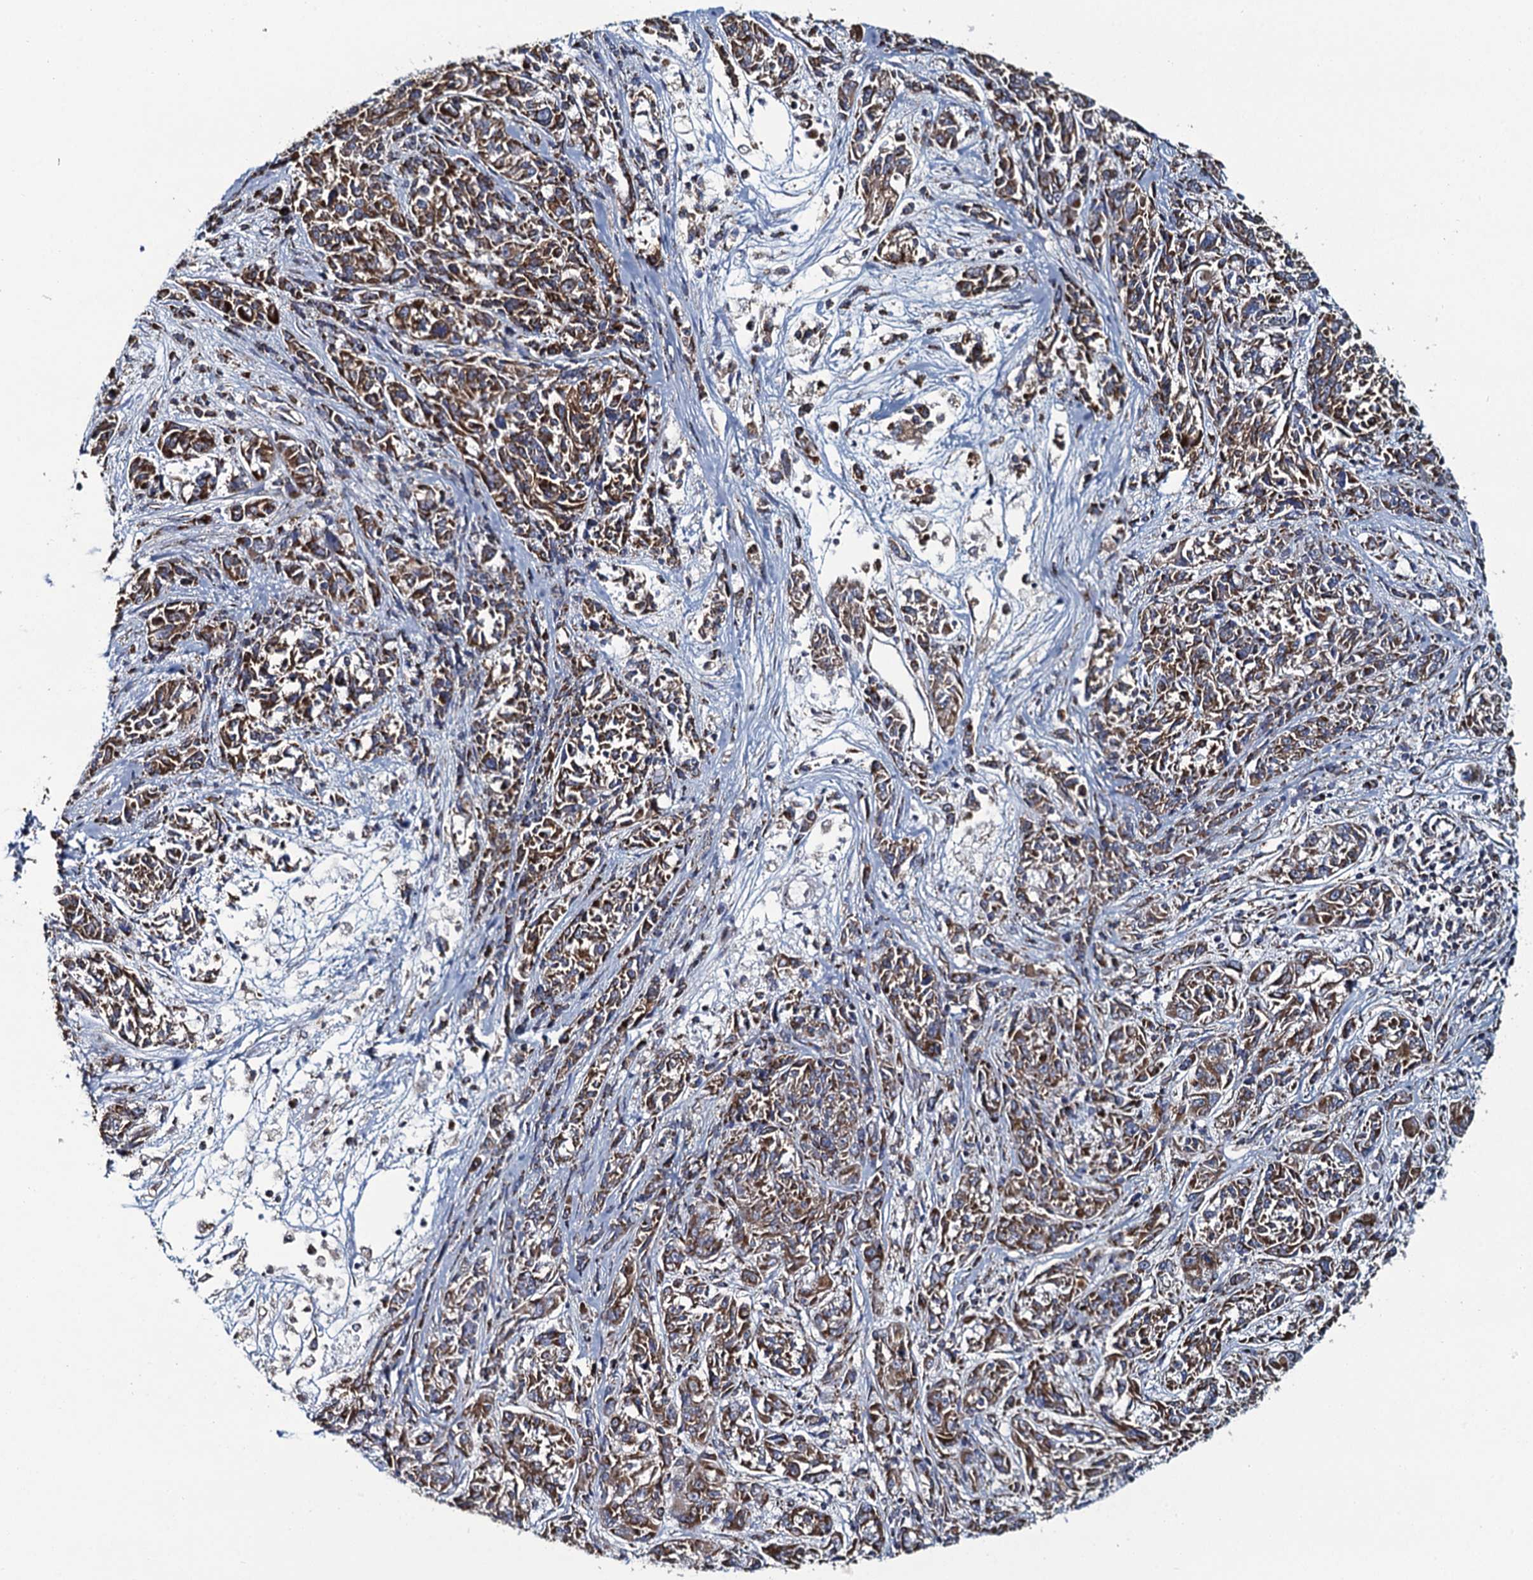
{"staining": {"intensity": "moderate", "quantity": ">75%", "location": "cytoplasmic/membranous"}, "tissue": "melanoma", "cell_type": "Tumor cells", "image_type": "cancer", "snomed": [{"axis": "morphology", "description": "Malignant melanoma, NOS"}, {"axis": "topography", "description": "Skin"}], "caption": "Malignant melanoma stained with a protein marker displays moderate staining in tumor cells.", "gene": "EVC2", "patient": {"sex": "male", "age": 53}}